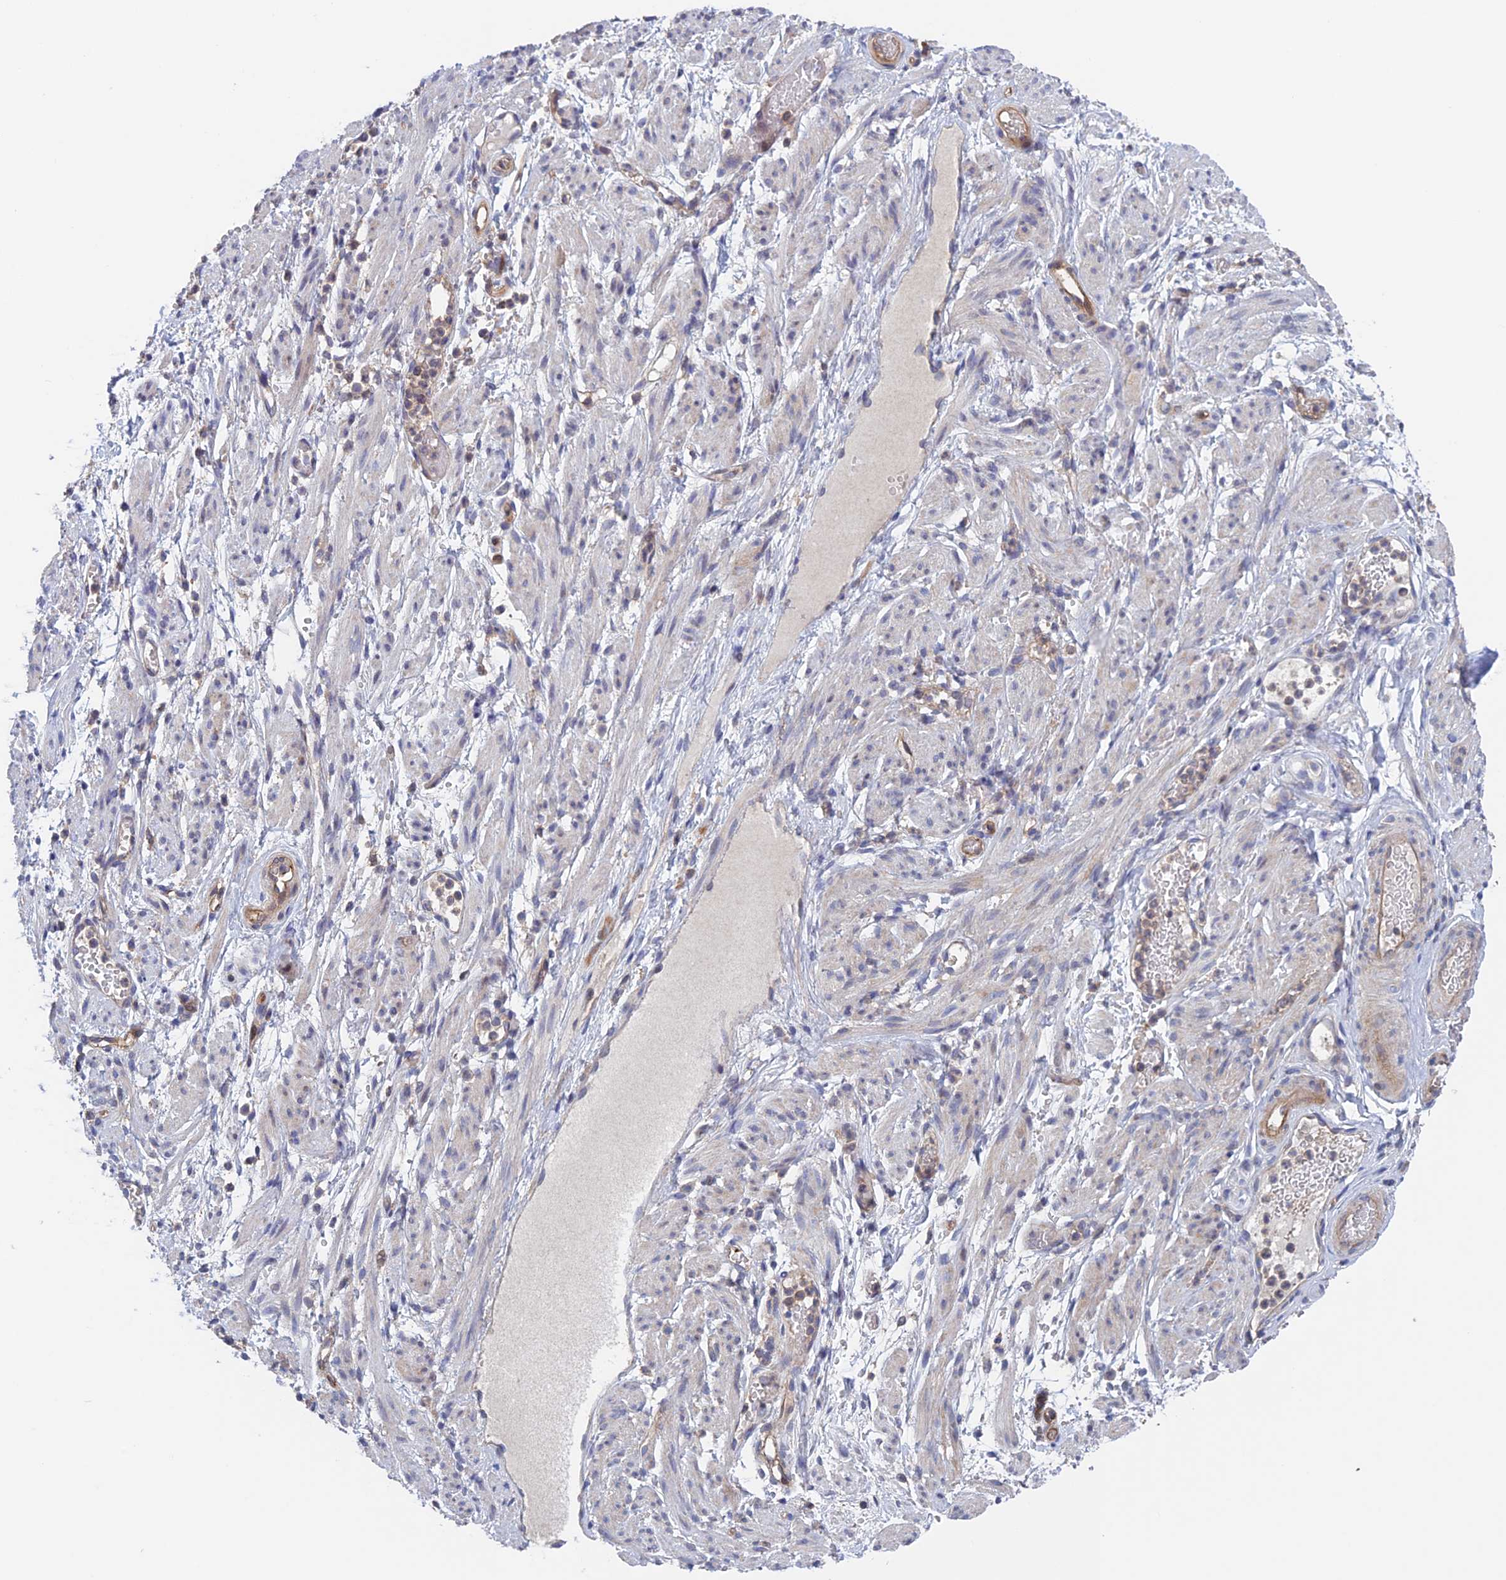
{"staining": {"intensity": "negative", "quantity": "none", "location": "none"}, "tissue": "adipose tissue", "cell_type": "Adipocytes", "image_type": "normal", "snomed": [{"axis": "morphology", "description": "Normal tissue, NOS"}, {"axis": "topography", "description": "Smooth muscle"}, {"axis": "topography", "description": "Peripheral nerve tissue"}], "caption": "Histopathology image shows no protein expression in adipocytes of unremarkable adipose tissue. (IHC, brightfield microscopy, high magnification).", "gene": "NUDT16L1", "patient": {"sex": "female", "age": 39}}